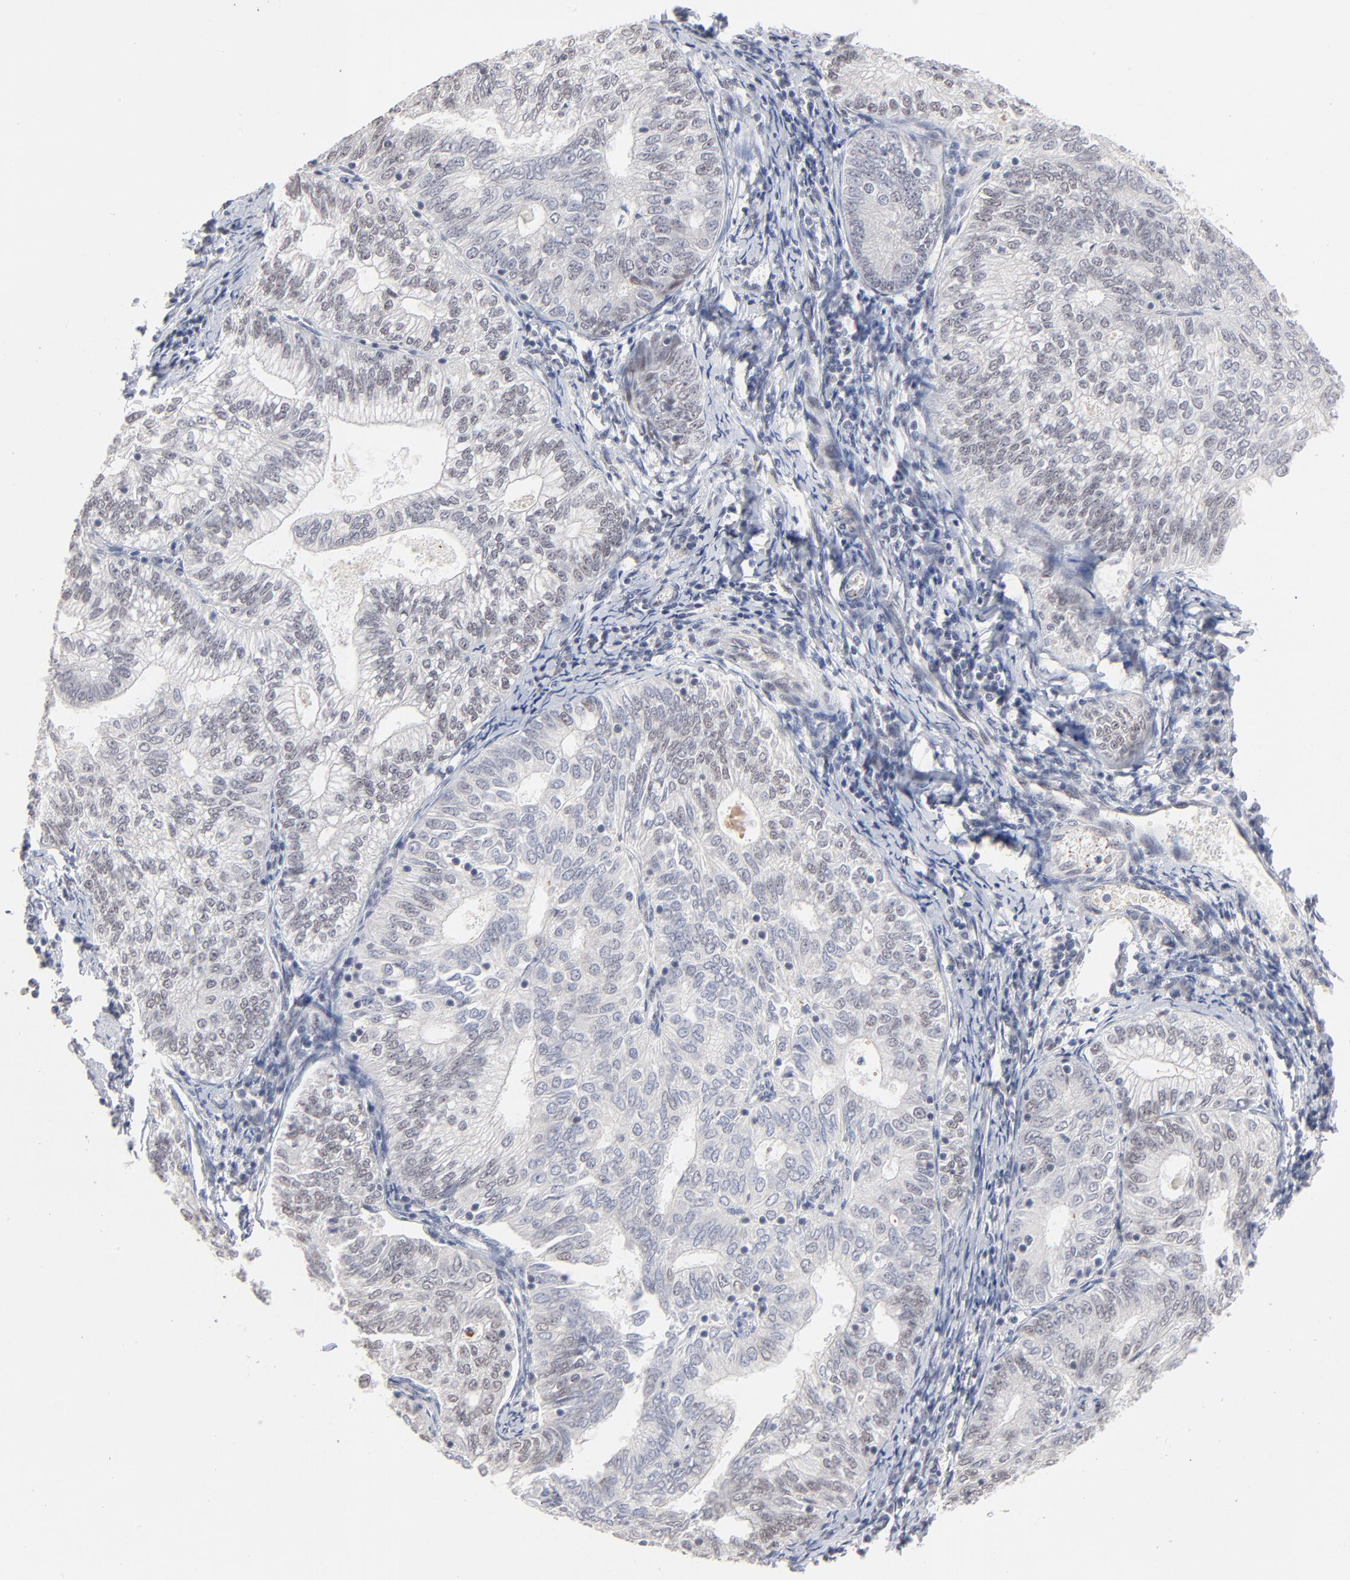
{"staining": {"intensity": "negative", "quantity": "none", "location": "none"}, "tissue": "endometrial cancer", "cell_type": "Tumor cells", "image_type": "cancer", "snomed": [{"axis": "morphology", "description": "Adenocarcinoma, NOS"}, {"axis": "topography", "description": "Endometrium"}], "caption": "Endometrial cancer stained for a protein using IHC displays no expression tumor cells.", "gene": "MBIP", "patient": {"sex": "female", "age": 69}}